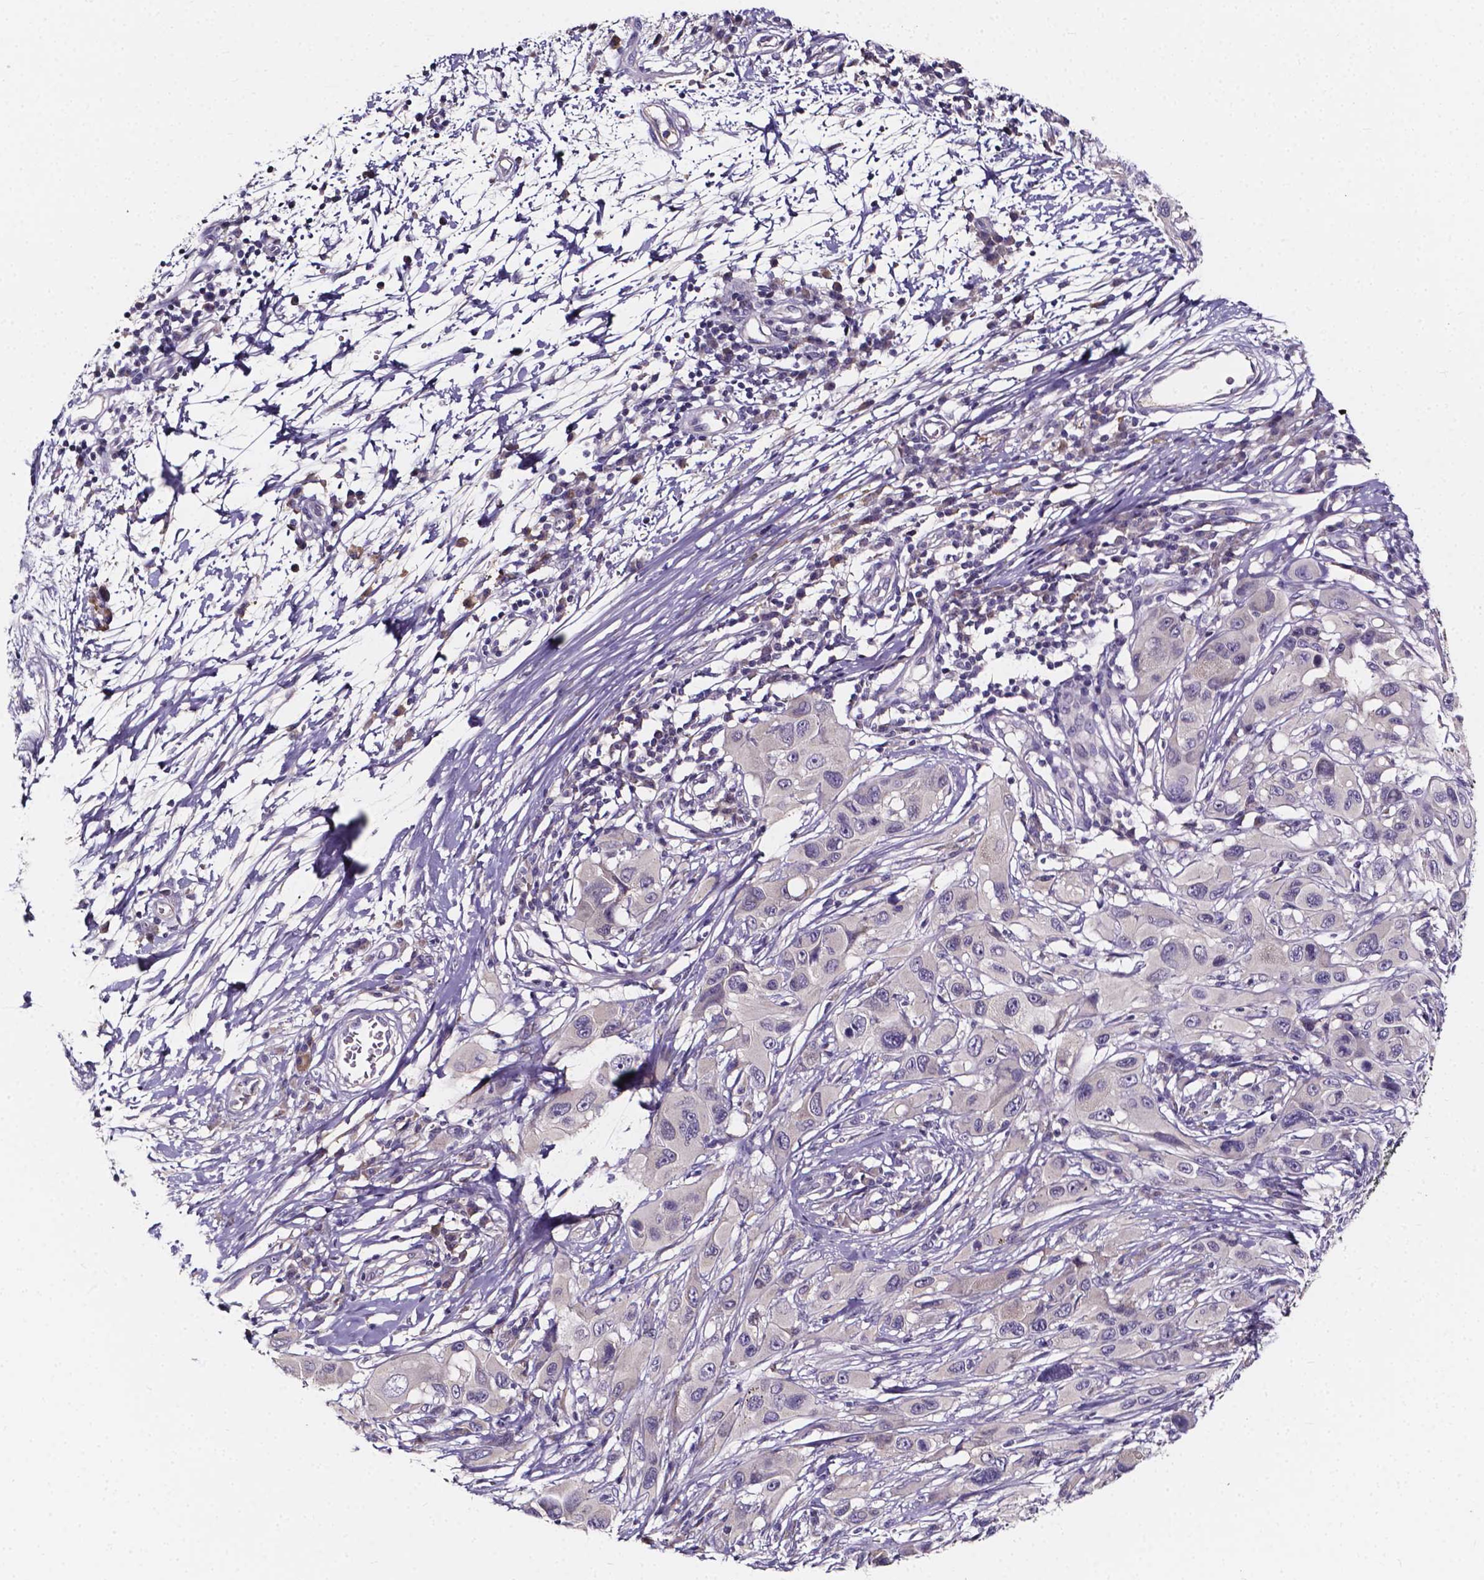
{"staining": {"intensity": "negative", "quantity": "none", "location": "none"}, "tissue": "melanoma", "cell_type": "Tumor cells", "image_type": "cancer", "snomed": [{"axis": "morphology", "description": "Malignant melanoma, NOS"}, {"axis": "topography", "description": "Skin"}], "caption": "A histopathology image of melanoma stained for a protein demonstrates no brown staining in tumor cells.", "gene": "SPOCD1", "patient": {"sex": "male", "age": 53}}